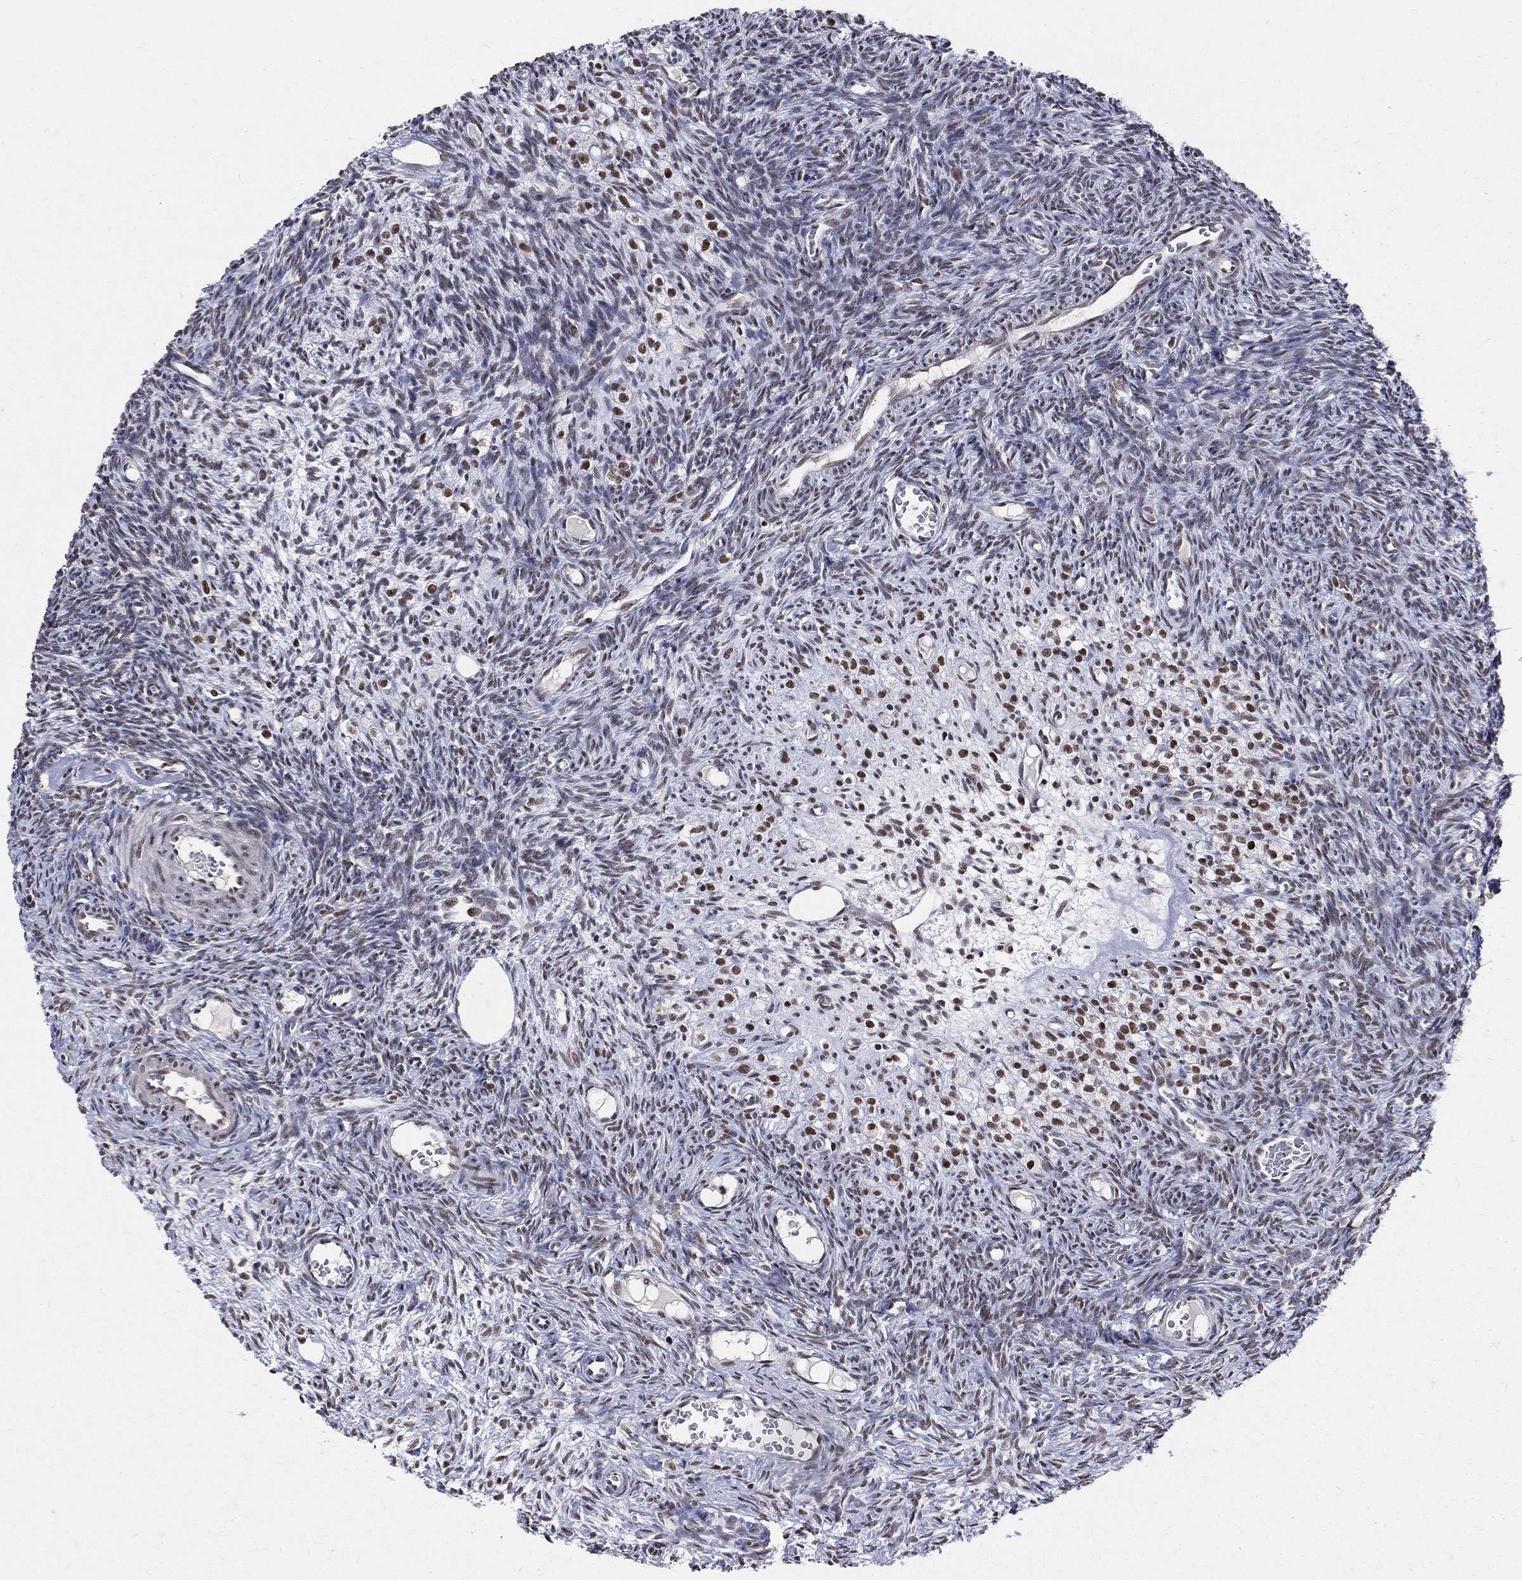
{"staining": {"intensity": "negative", "quantity": "none", "location": "none"}, "tissue": "ovary", "cell_type": "Follicle cells", "image_type": "normal", "snomed": [{"axis": "morphology", "description": "Normal tissue, NOS"}, {"axis": "topography", "description": "Ovary"}], "caption": "The immunohistochemistry histopathology image has no significant expression in follicle cells of ovary.", "gene": "CDK7", "patient": {"sex": "female", "age": 27}}